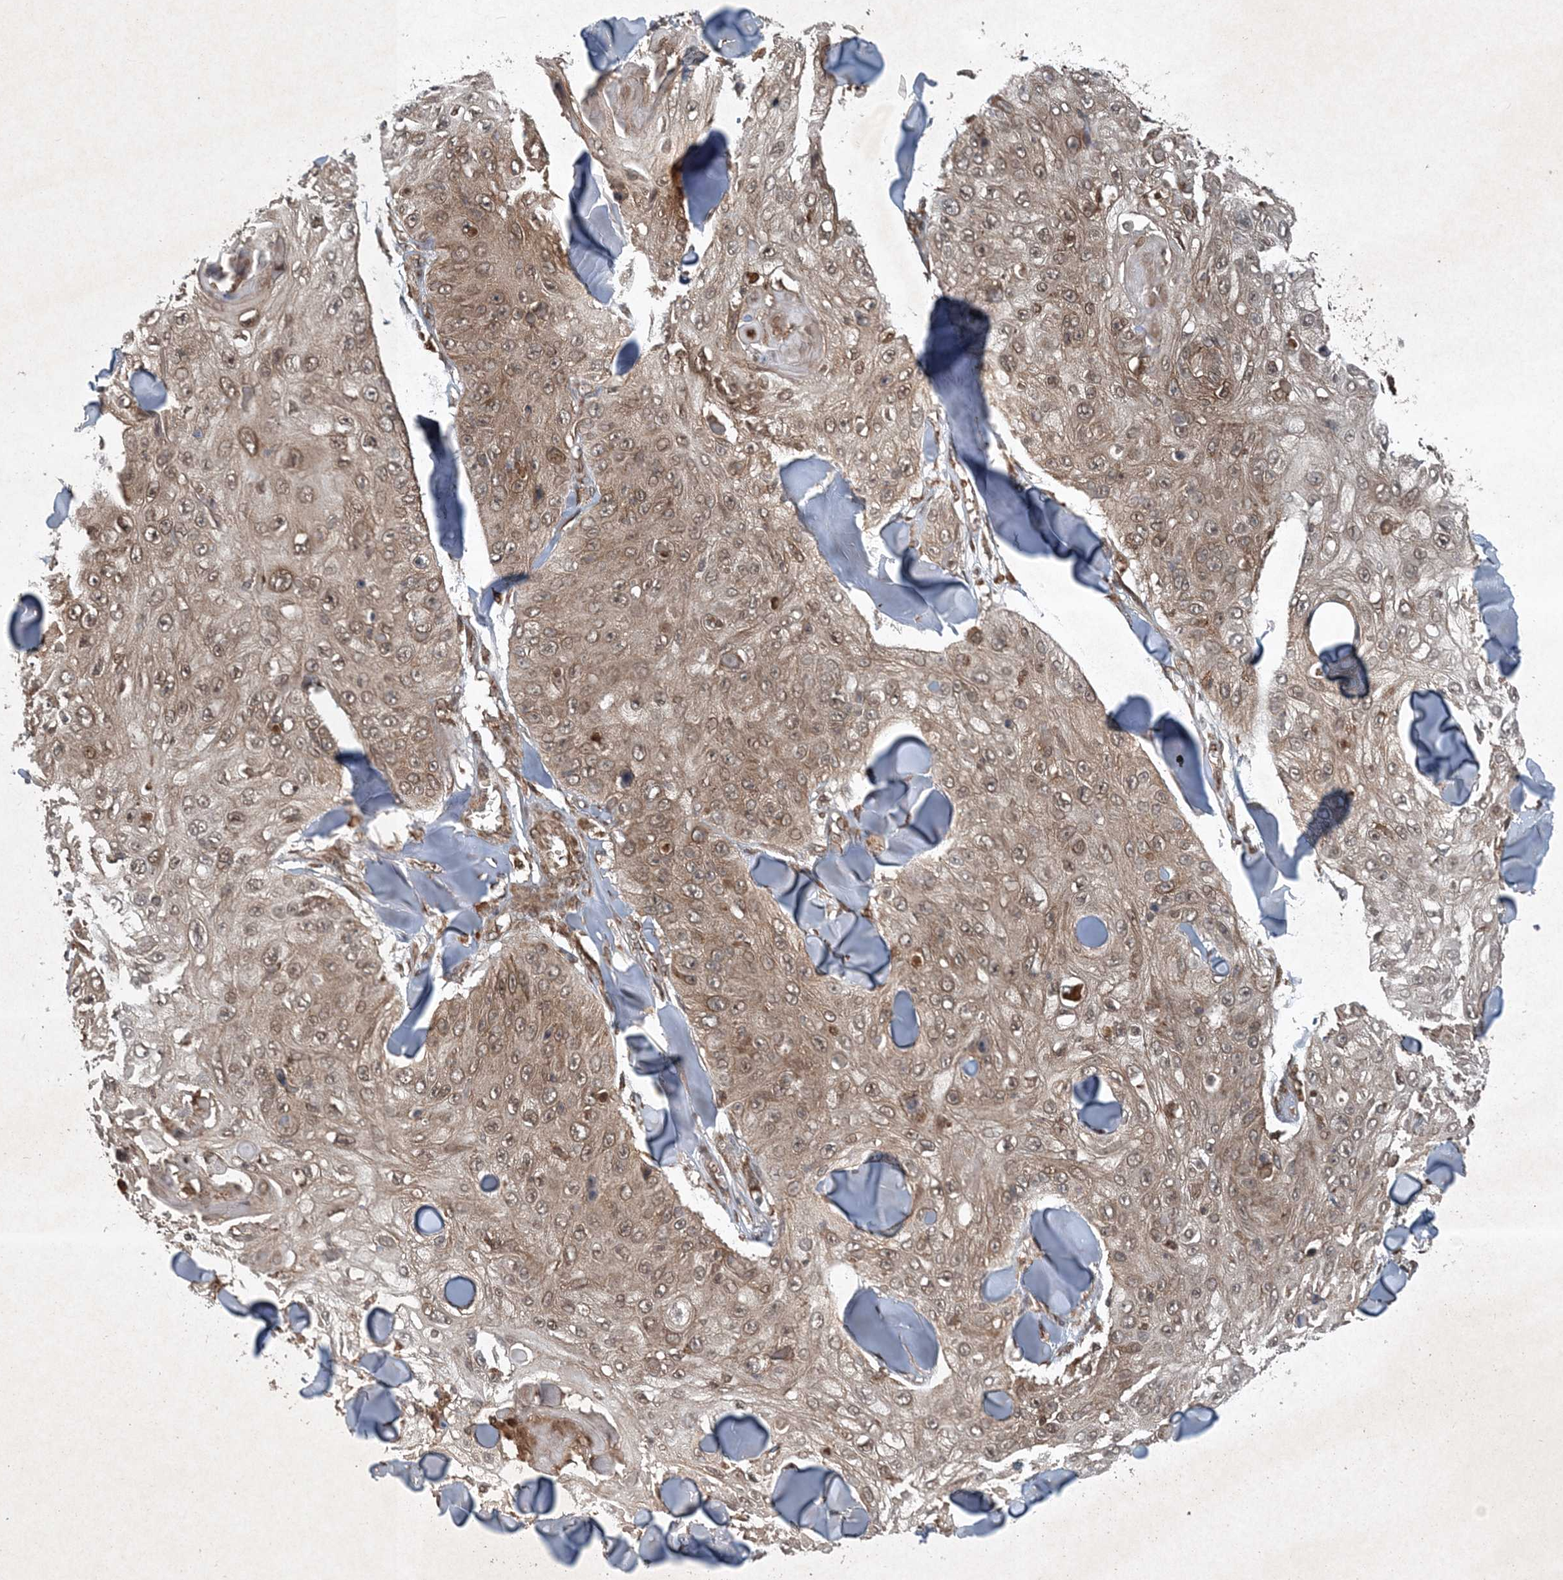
{"staining": {"intensity": "moderate", "quantity": ">75%", "location": "cytoplasmic/membranous,nuclear"}, "tissue": "skin cancer", "cell_type": "Tumor cells", "image_type": "cancer", "snomed": [{"axis": "morphology", "description": "Squamous cell carcinoma, NOS"}, {"axis": "topography", "description": "Skin"}], "caption": "A photomicrograph of skin squamous cell carcinoma stained for a protein exhibits moderate cytoplasmic/membranous and nuclear brown staining in tumor cells.", "gene": "GNG5", "patient": {"sex": "male", "age": 86}}